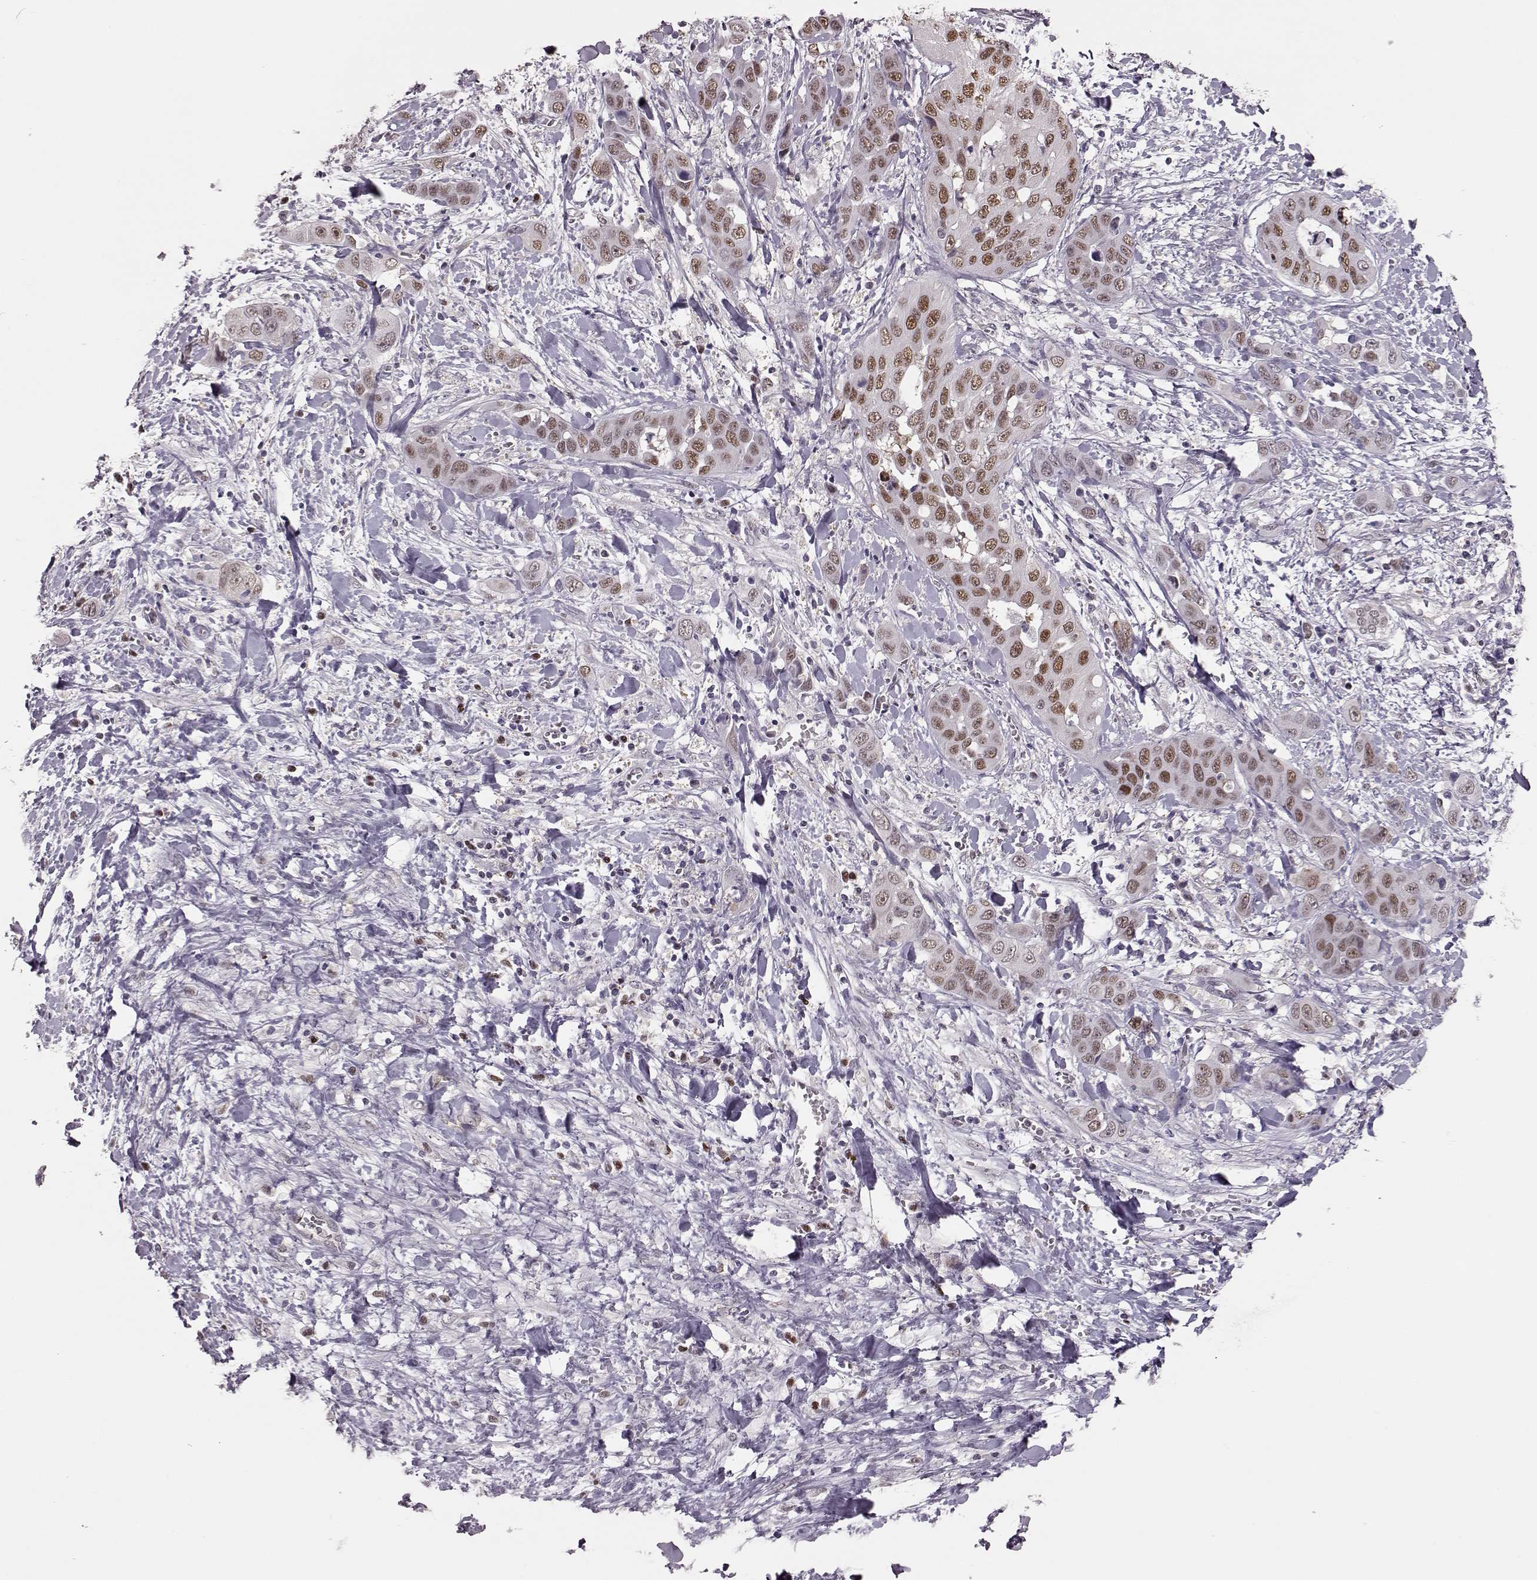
{"staining": {"intensity": "moderate", "quantity": "<25%", "location": "nuclear"}, "tissue": "liver cancer", "cell_type": "Tumor cells", "image_type": "cancer", "snomed": [{"axis": "morphology", "description": "Cholangiocarcinoma"}, {"axis": "topography", "description": "Liver"}], "caption": "Approximately <25% of tumor cells in liver cancer (cholangiocarcinoma) display moderate nuclear protein expression as visualized by brown immunohistochemical staining.", "gene": "KLF6", "patient": {"sex": "female", "age": 52}}